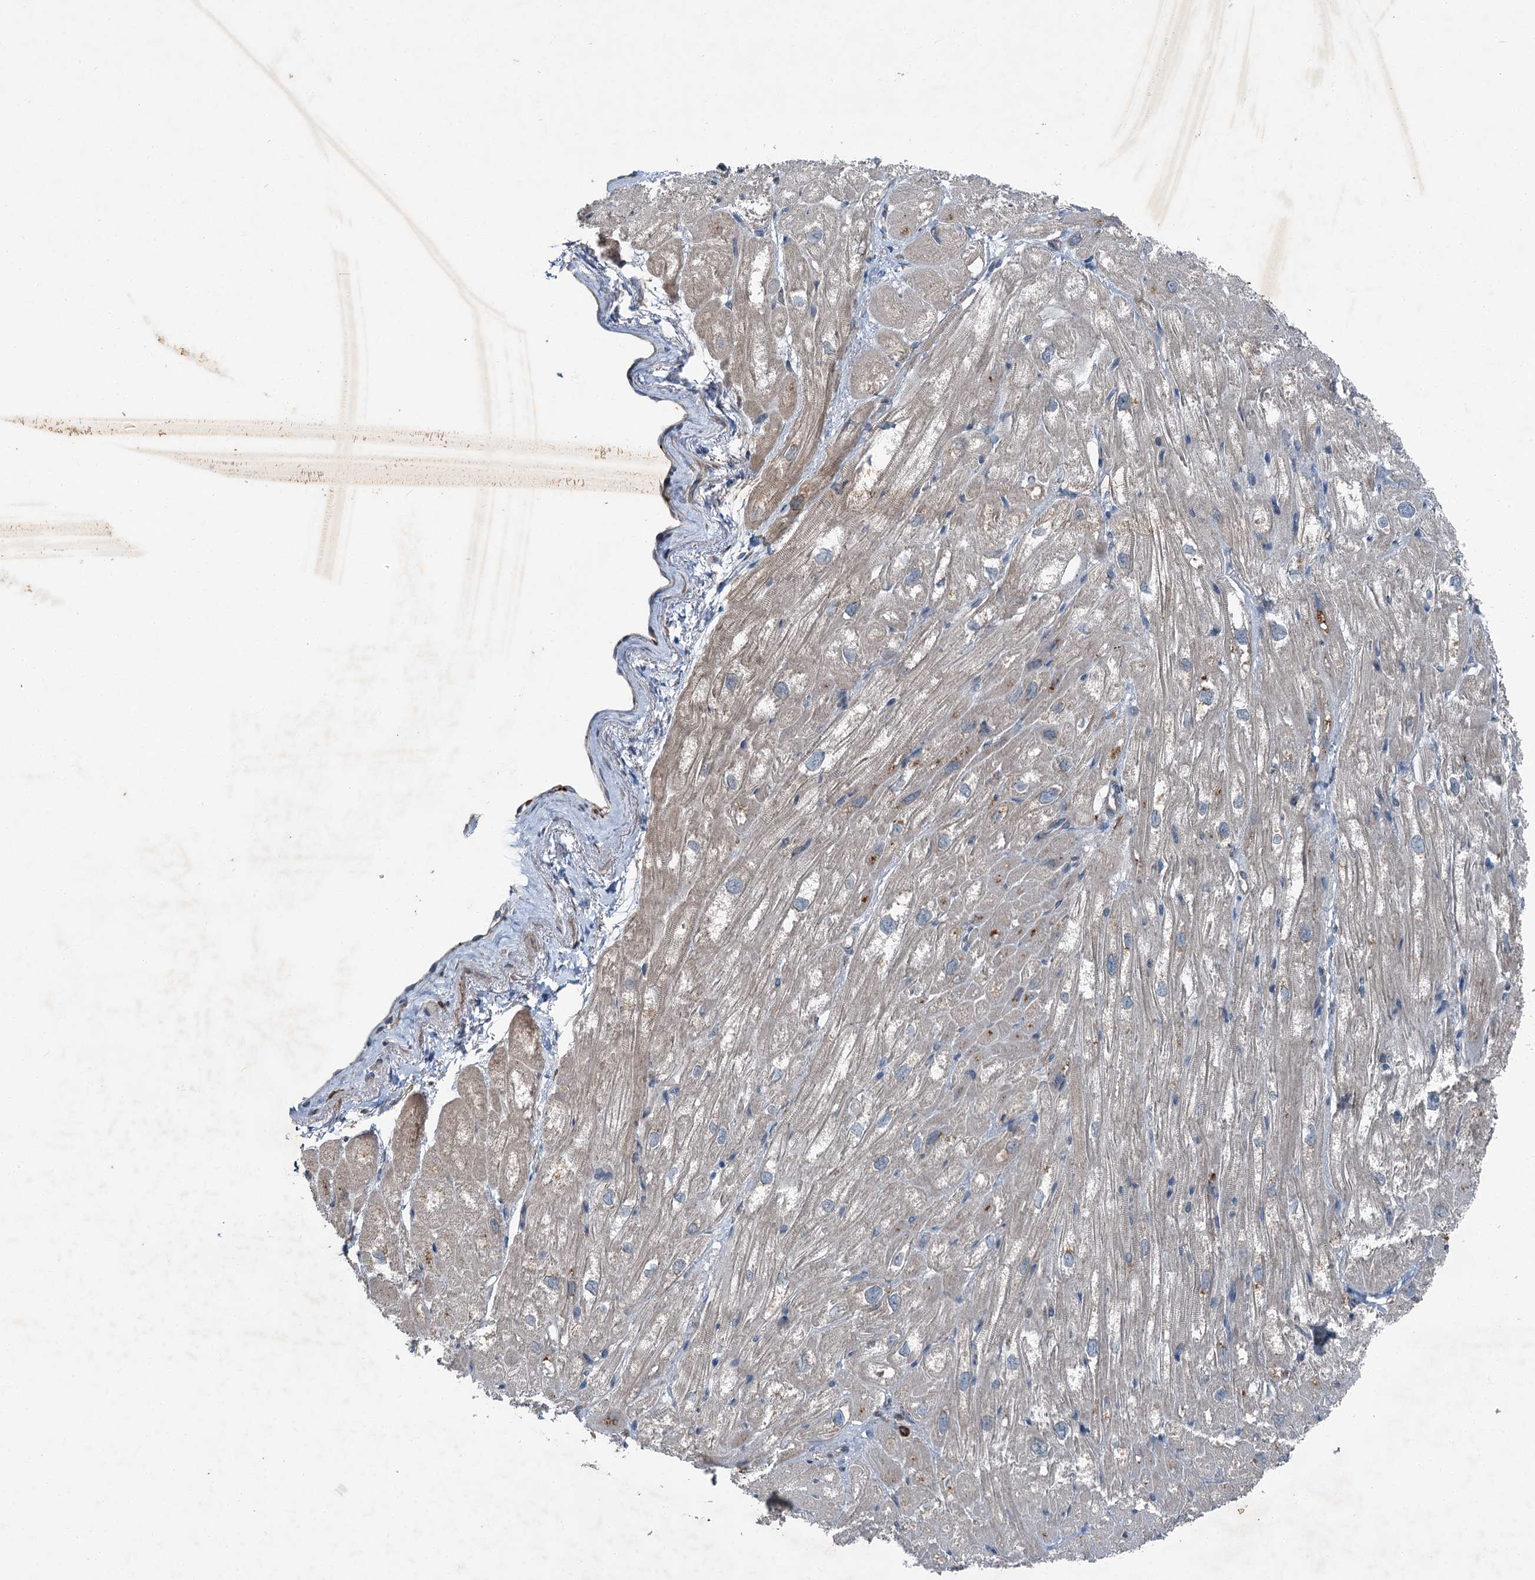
{"staining": {"intensity": "weak", "quantity": "<25%", "location": "cytoplasmic/membranous"}, "tissue": "heart muscle", "cell_type": "Cardiomyocytes", "image_type": "normal", "snomed": [{"axis": "morphology", "description": "Normal tissue, NOS"}, {"axis": "topography", "description": "Heart"}], "caption": "A histopathology image of human heart muscle is negative for staining in cardiomyocytes. (Brightfield microscopy of DAB (3,3'-diaminobenzidine) immunohistochemistry at high magnification).", "gene": "AXL", "patient": {"sex": "male", "age": 50}}